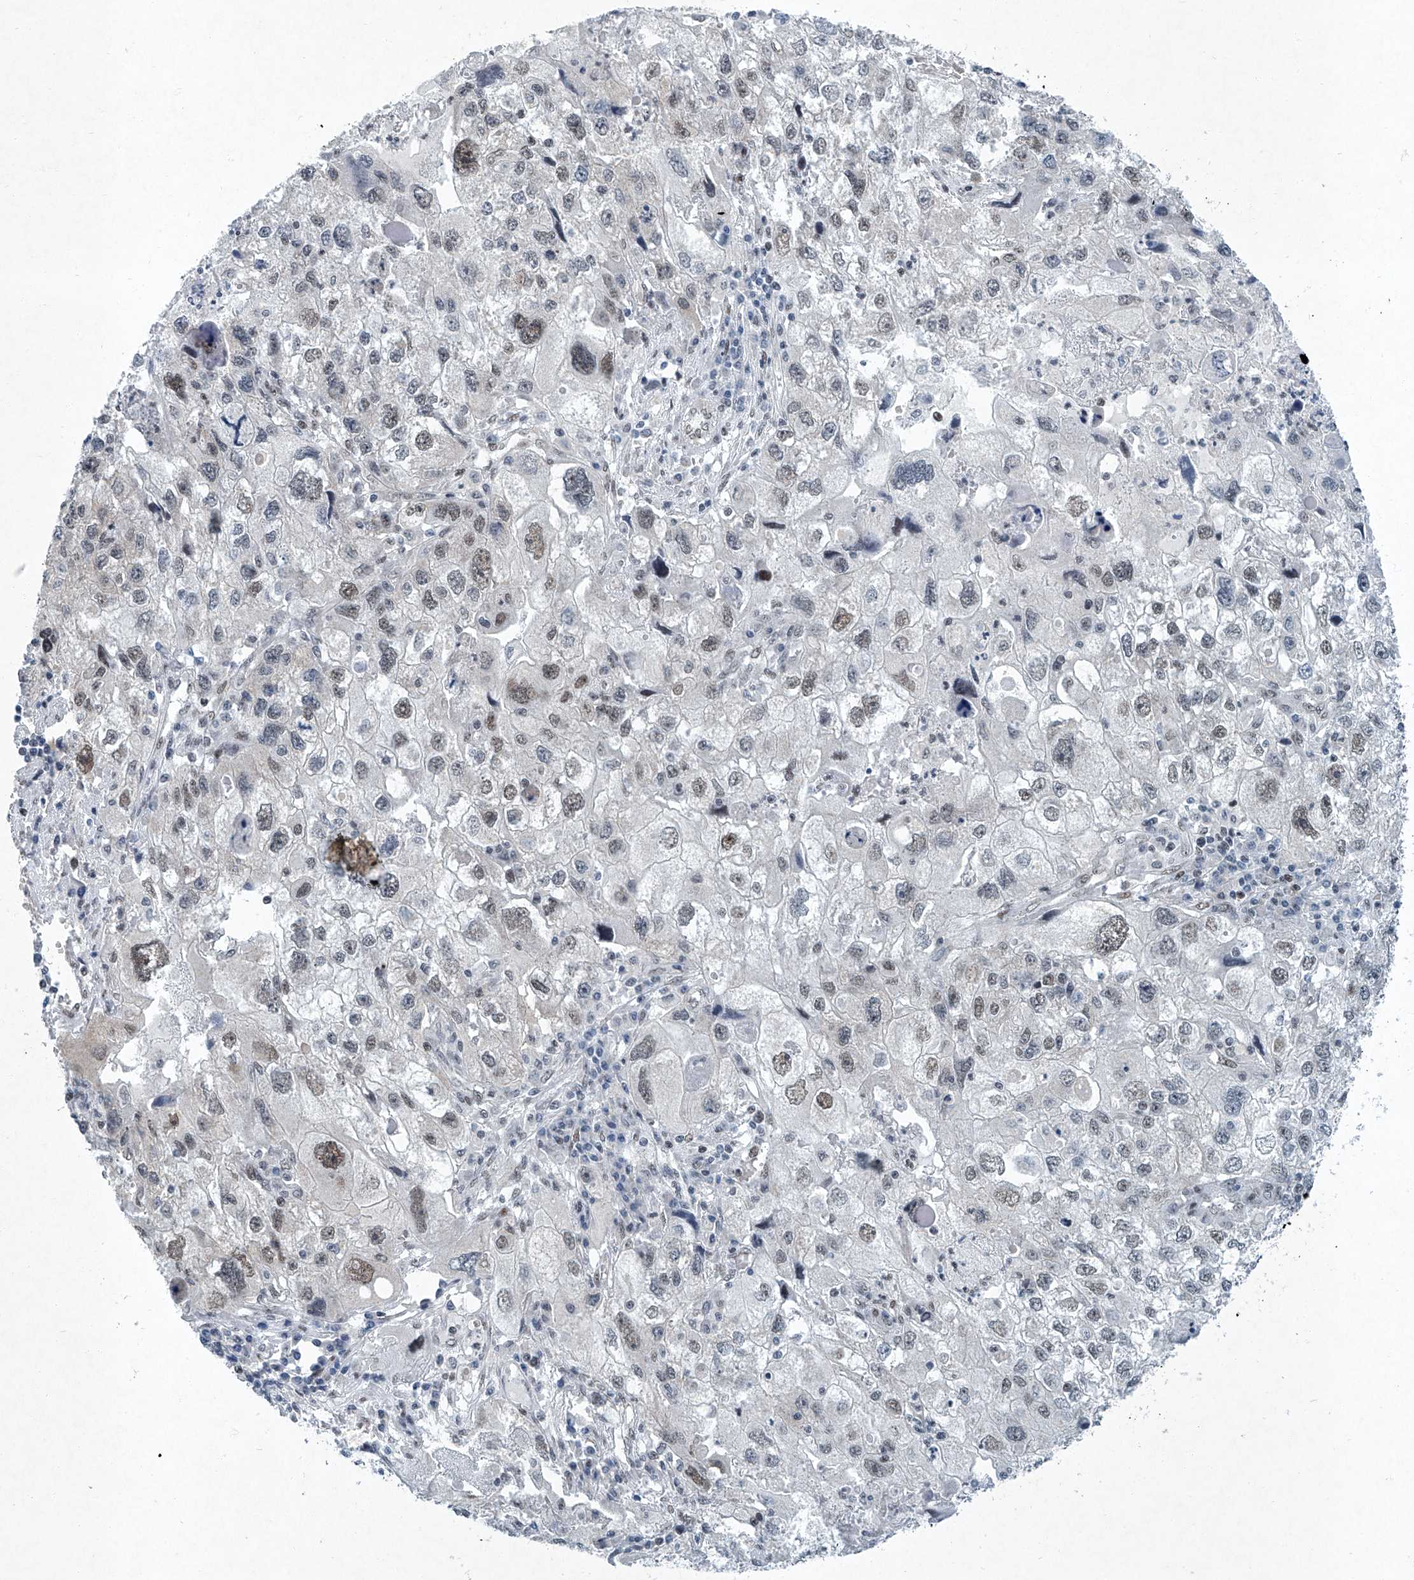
{"staining": {"intensity": "weak", "quantity": "25%-75%", "location": "nuclear"}, "tissue": "endometrial cancer", "cell_type": "Tumor cells", "image_type": "cancer", "snomed": [{"axis": "morphology", "description": "Adenocarcinoma, NOS"}, {"axis": "topography", "description": "Endometrium"}], "caption": "Brown immunohistochemical staining in human adenocarcinoma (endometrial) displays weak nuclear expression in approximately 25%-75% of tumor cells.", "gene": "TFDP1", "patient": {"sex": "female", "age": 49}}